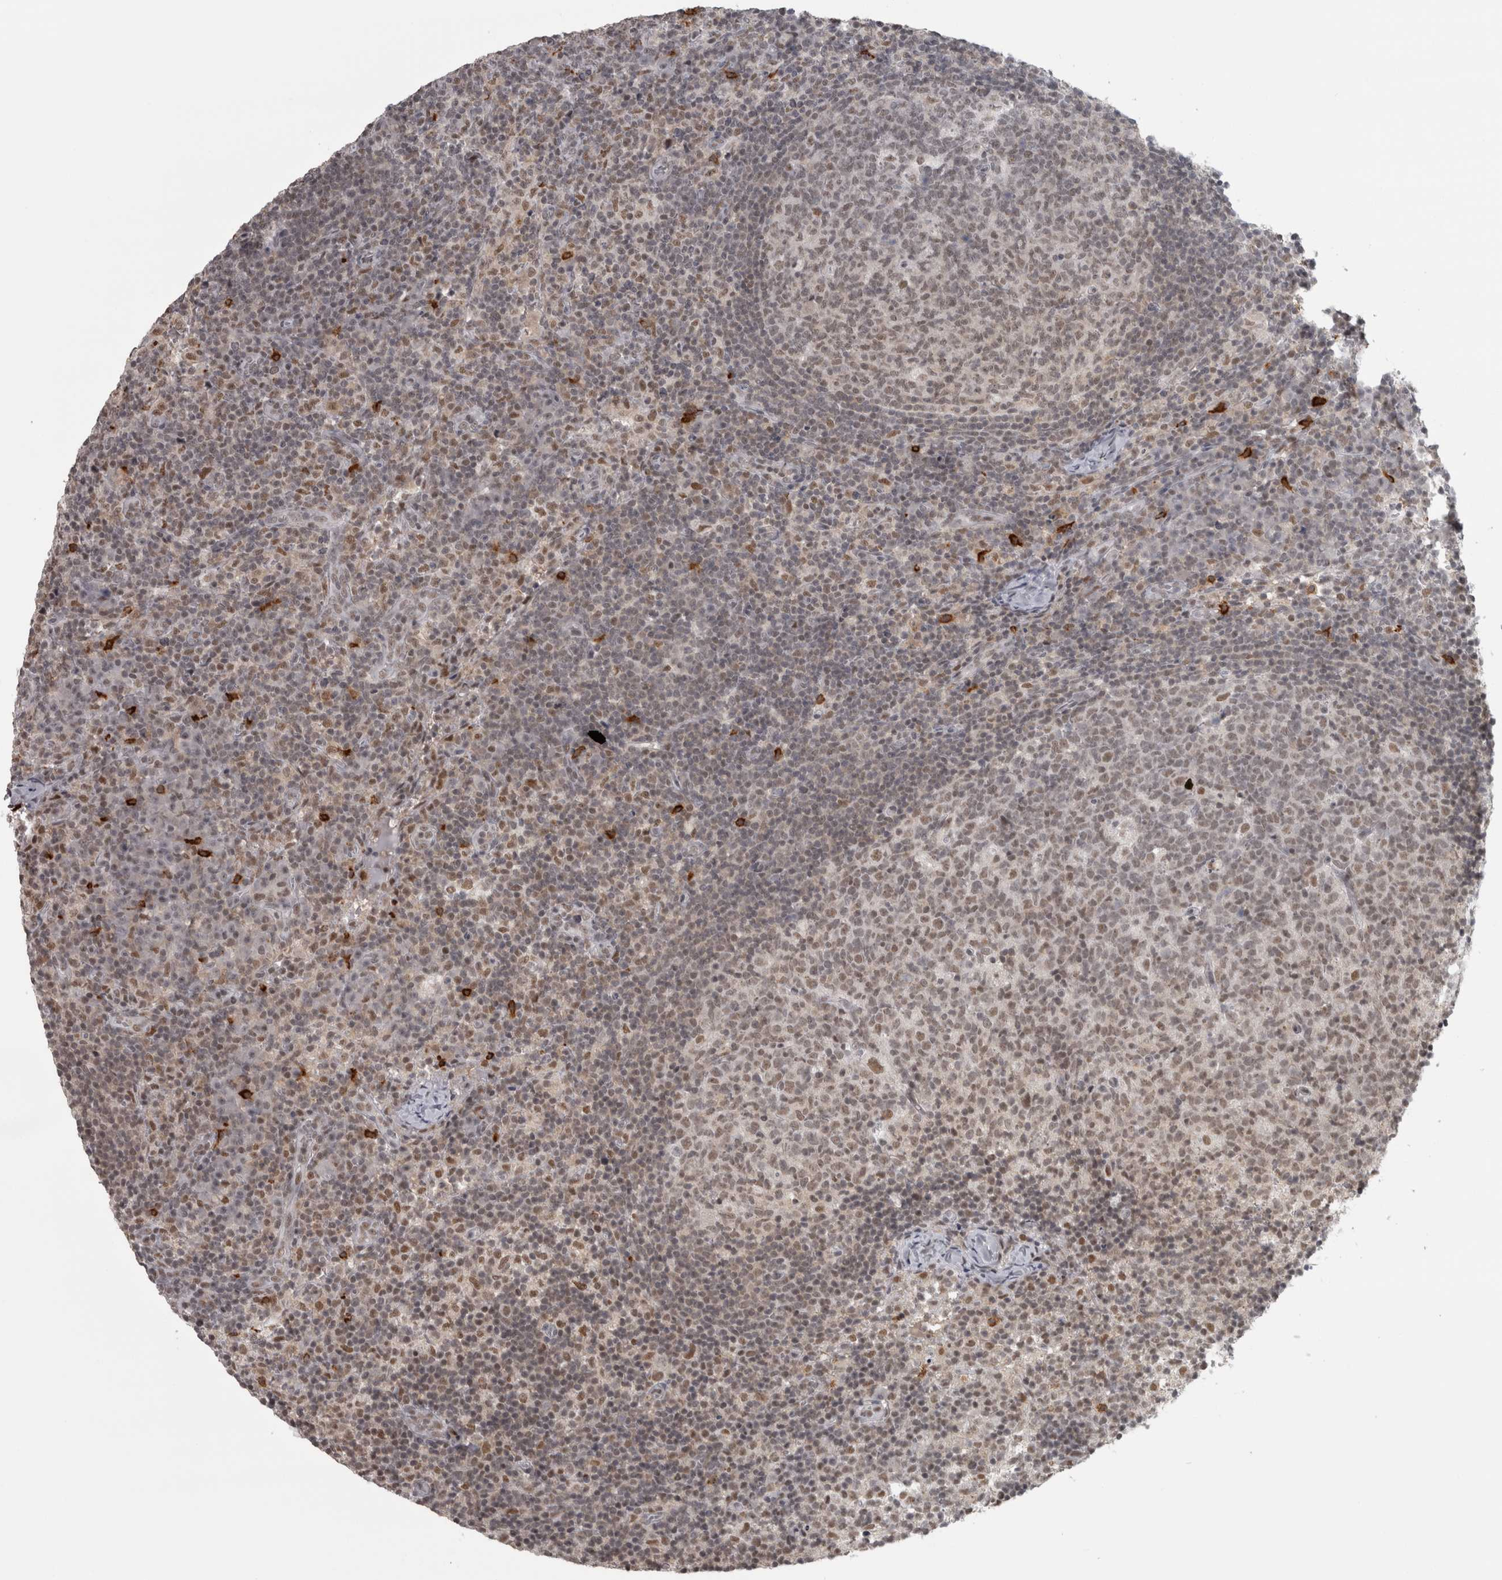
{"staining": {"intensity": "weak", "quantity": ">75%", "location": "nuclear"}, "tissue": "lymph node", "cell_type": "Germinal center cells", "image_type": "normal", "snomed": [{"axis": "morphology", "description": "Normal tissue, NOS"}, {"axis": "morphology", "description": "Inflammation, NOS"}, {"axis": "topography", "description": "Lymph node"}], "caption": "Unremarkable lymph node reveals weak nuclear expression in approximately >75% of germinal center cells, visualized by immunohistochemistry.", "gene": "MICU3", "patient": {"sex": "male", "age": 55}}